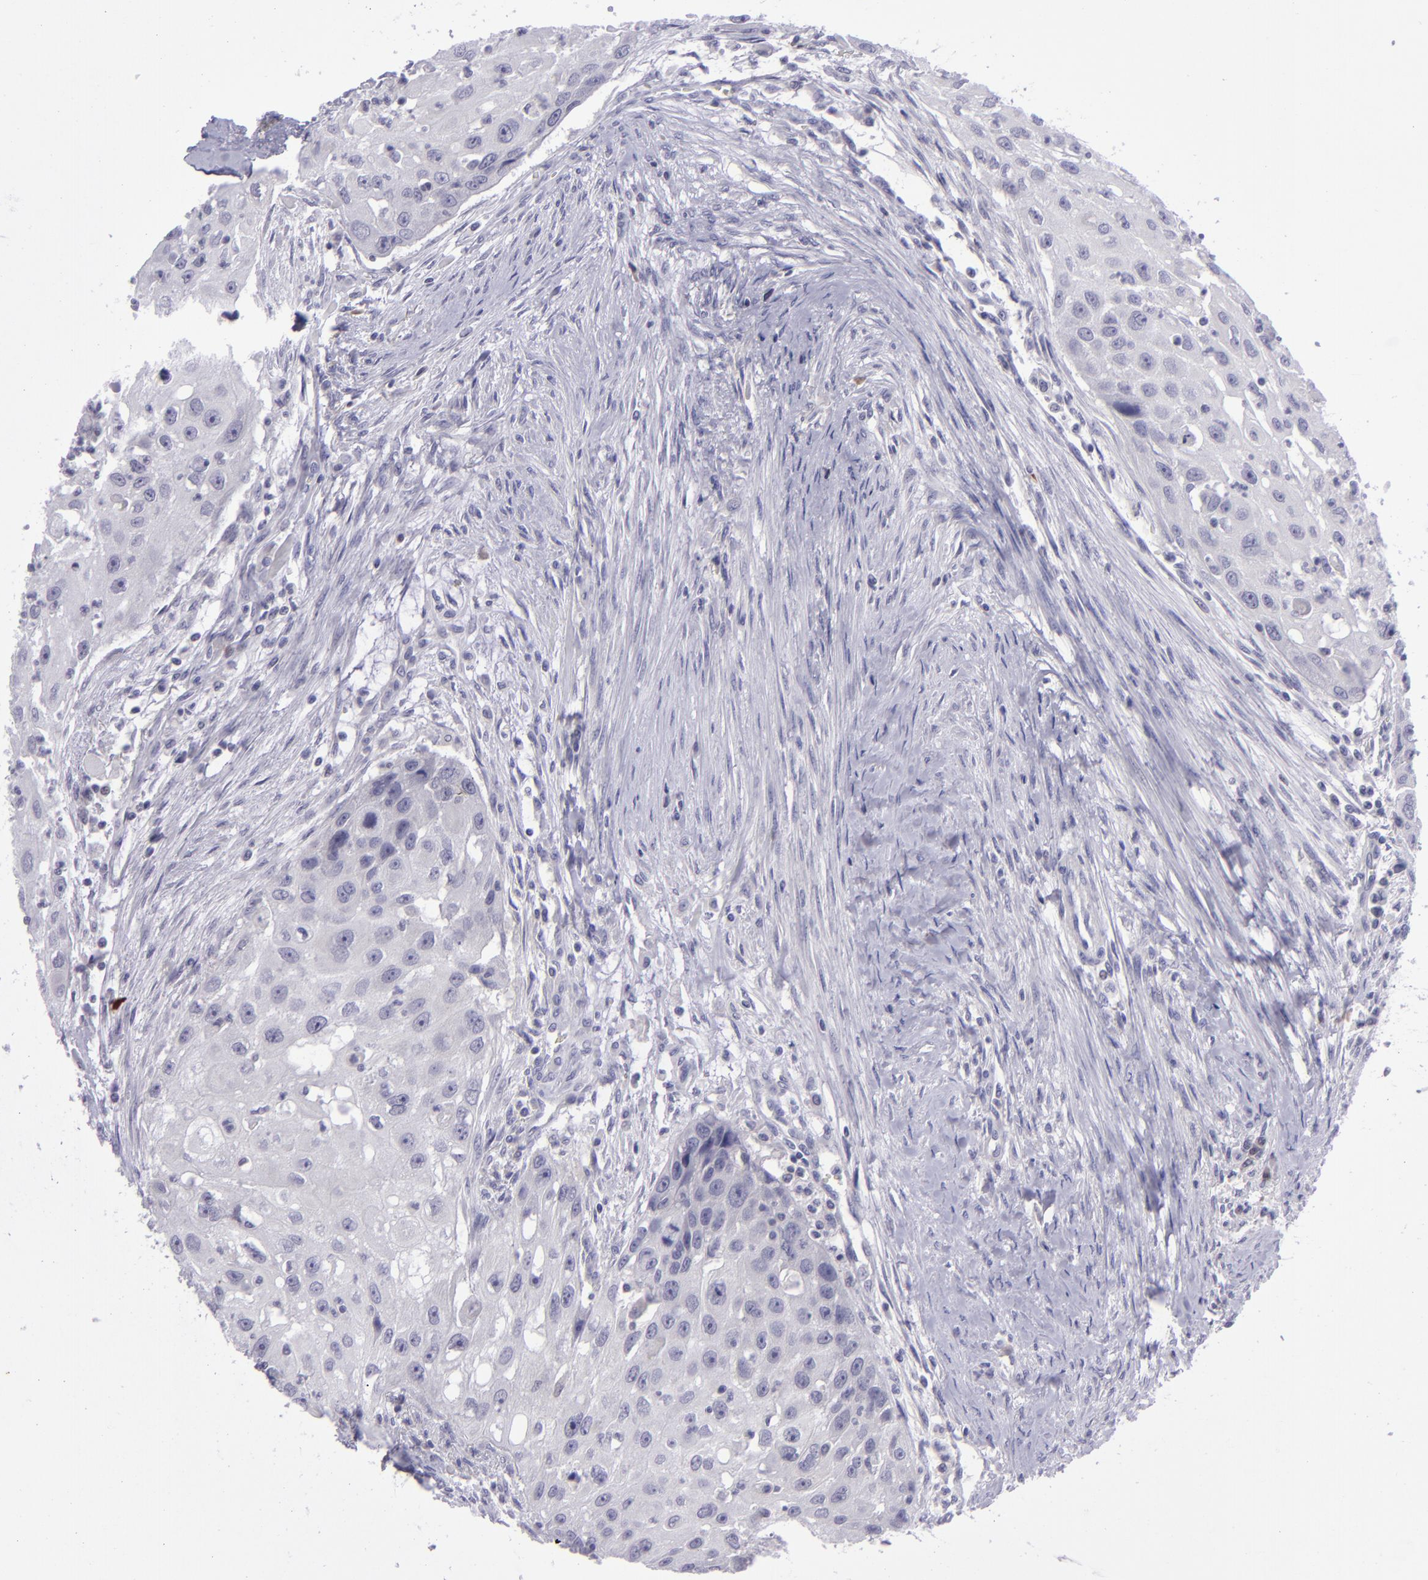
{"staining": {"intensity": "negative", "quantity": "none", "location": "none"}, "tissue": "head and neck cancer", "cell_type": "Tumor cells", "image_type": "cancer", "snomed": [{"axis": "morphology", "description": "Squamous cell carcinoma, NOS"}, {"axis": "topography", "description": "Head-Neck"}], "caption": "A photomicrograph of head and neck squamous cell carcinoma stained for a protein shows no brown staining in tumor cells.", "gene": "POU2F2", "patient": {"sex": "male", "age": 64}}